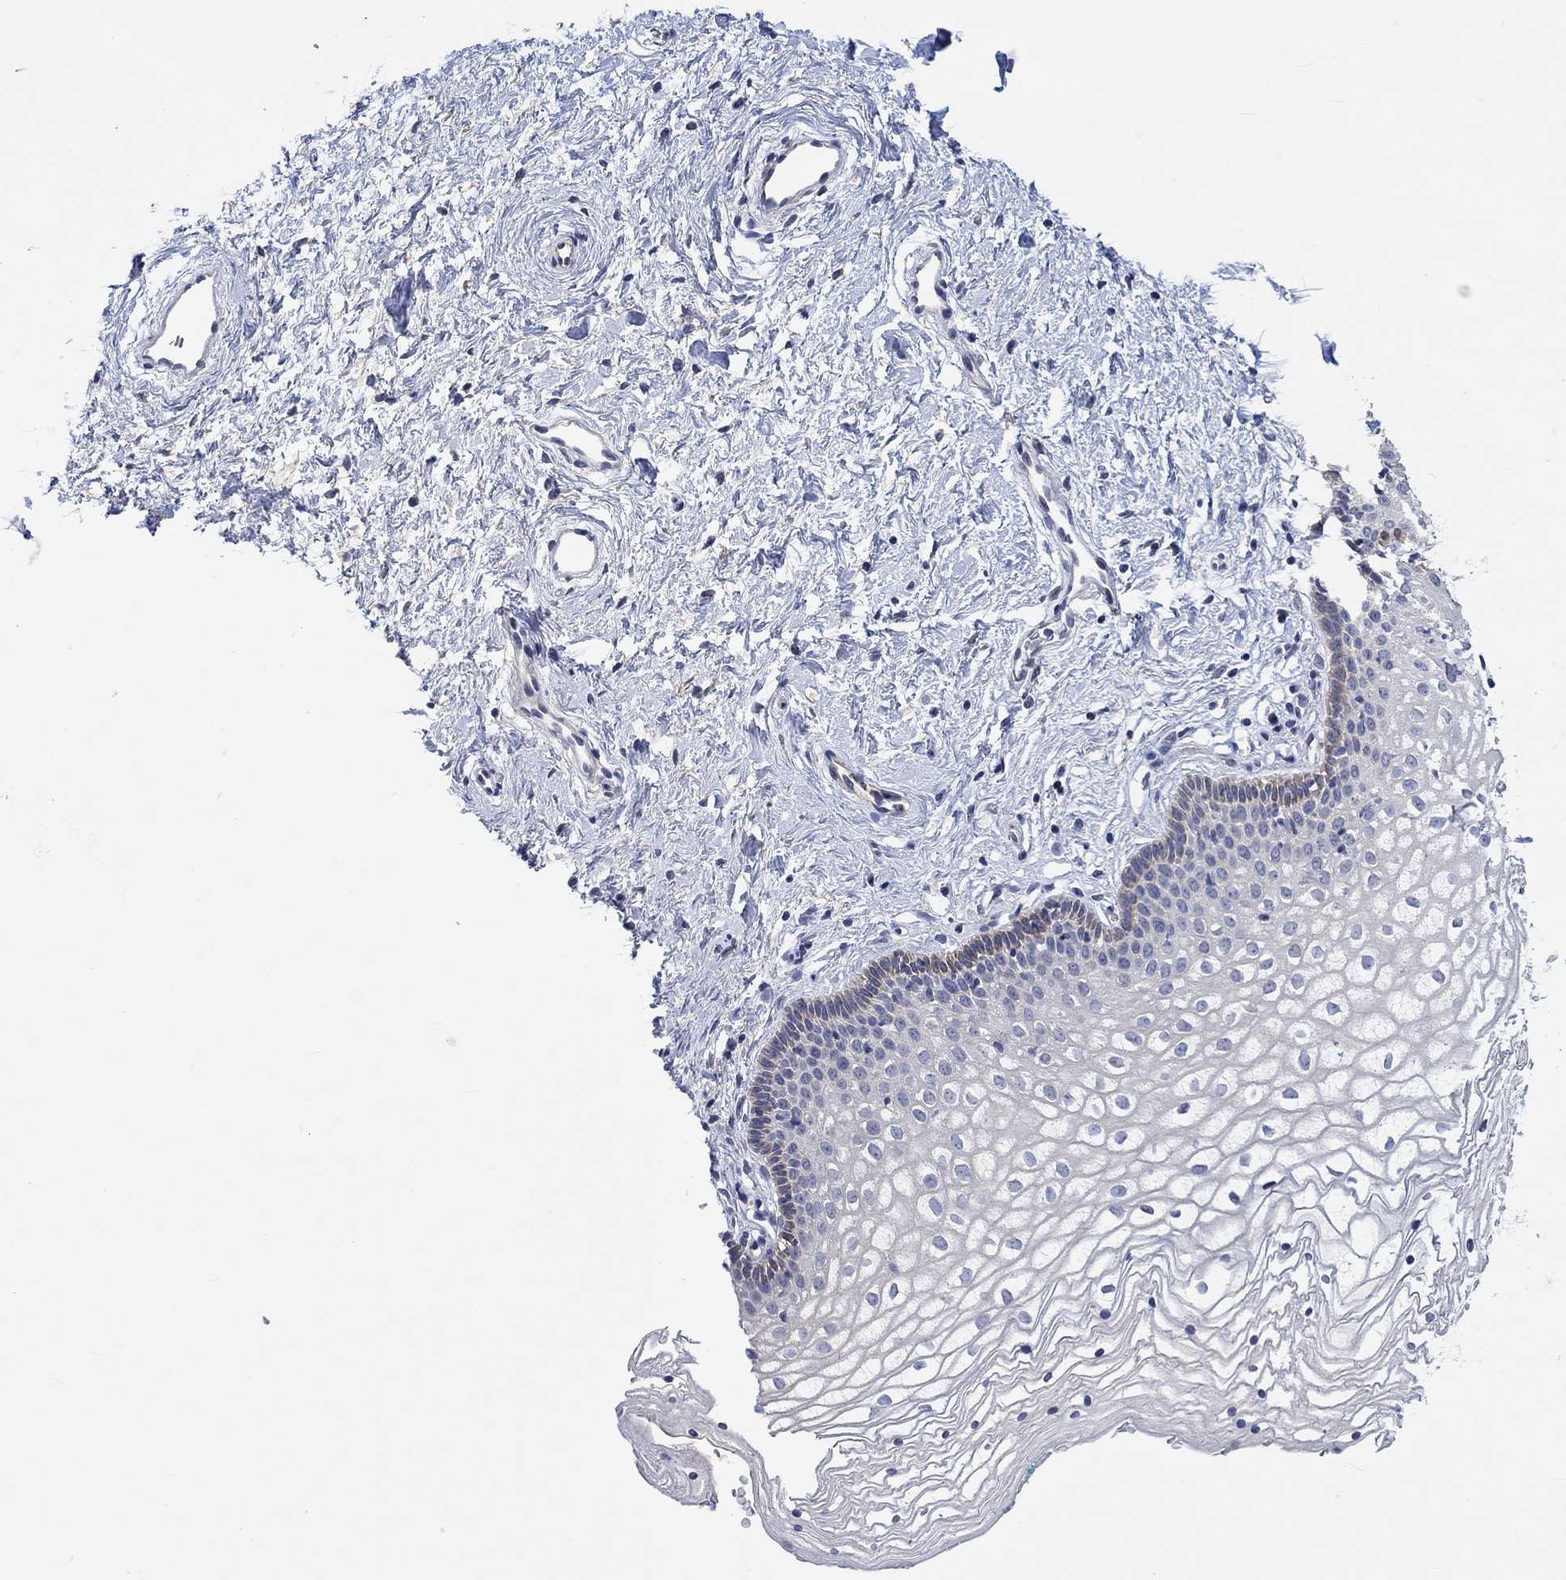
{"staining": {"intensity": "moderate", "quantity": "<25%", "location": "cytoplasmic/membranous"}, "tissue": "vagina", "cell_type": "Squamous epithelial cells", "image_type": "normal", "snomed": [{"axis": "morphology", "description": "Normal tissue, NOS"}, {"axis": "topography", "description": "Vagina"}], "caption": "Immunohistochemical staining of unremarkable vagina shows low levels of moderate cytoplasmic/membranous positivity in approximately <25% of squamous epithelial cells. Using DAB (brown) and hematoxylin (blue) stains, captured at high magnification using brightfield microscopy.", "gene": "AGRP", "patient": {"sex": "female", "age": 36}}